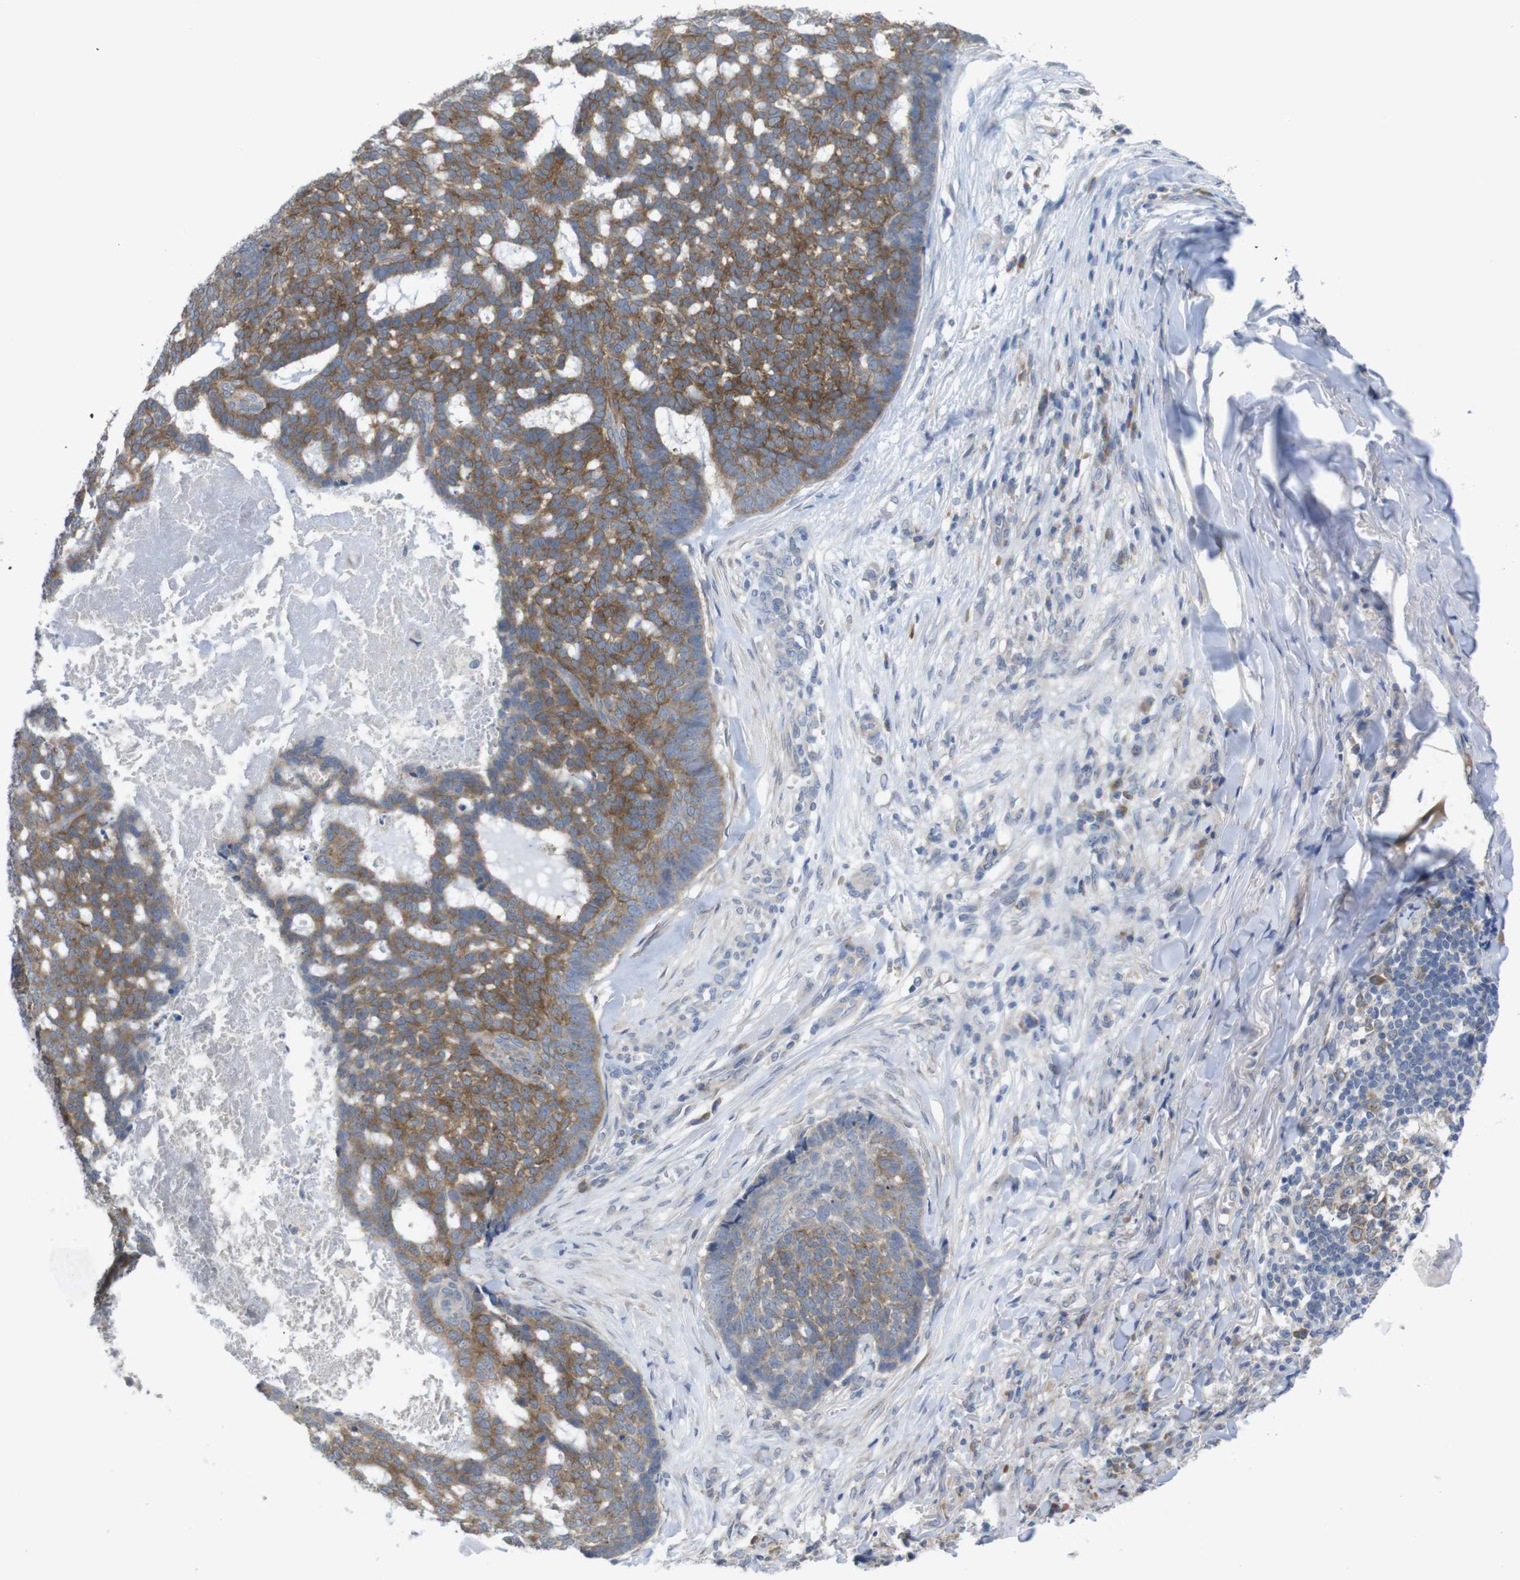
{"staining": {"intensity": "moderate", "quantity": ">75%", "location": "cytoplasmic/membranous"}, "tissue": "skin cancer", "cell_type": "Tumor cells", "image_type": "cancer", "snomed": [{"axis": "morphology", "description": "Basal cell carcinoma"}, {"axis": "topography", "description": "Skin"}], "caption": "Immunohistochemical staining of human skin cancer reveals medium levels of moderate cytoplasmic/membranous protein expression in about >75% of tumor cells.", "gene": "BCAR3", "patient": {"sex": "male", "age": 84}}